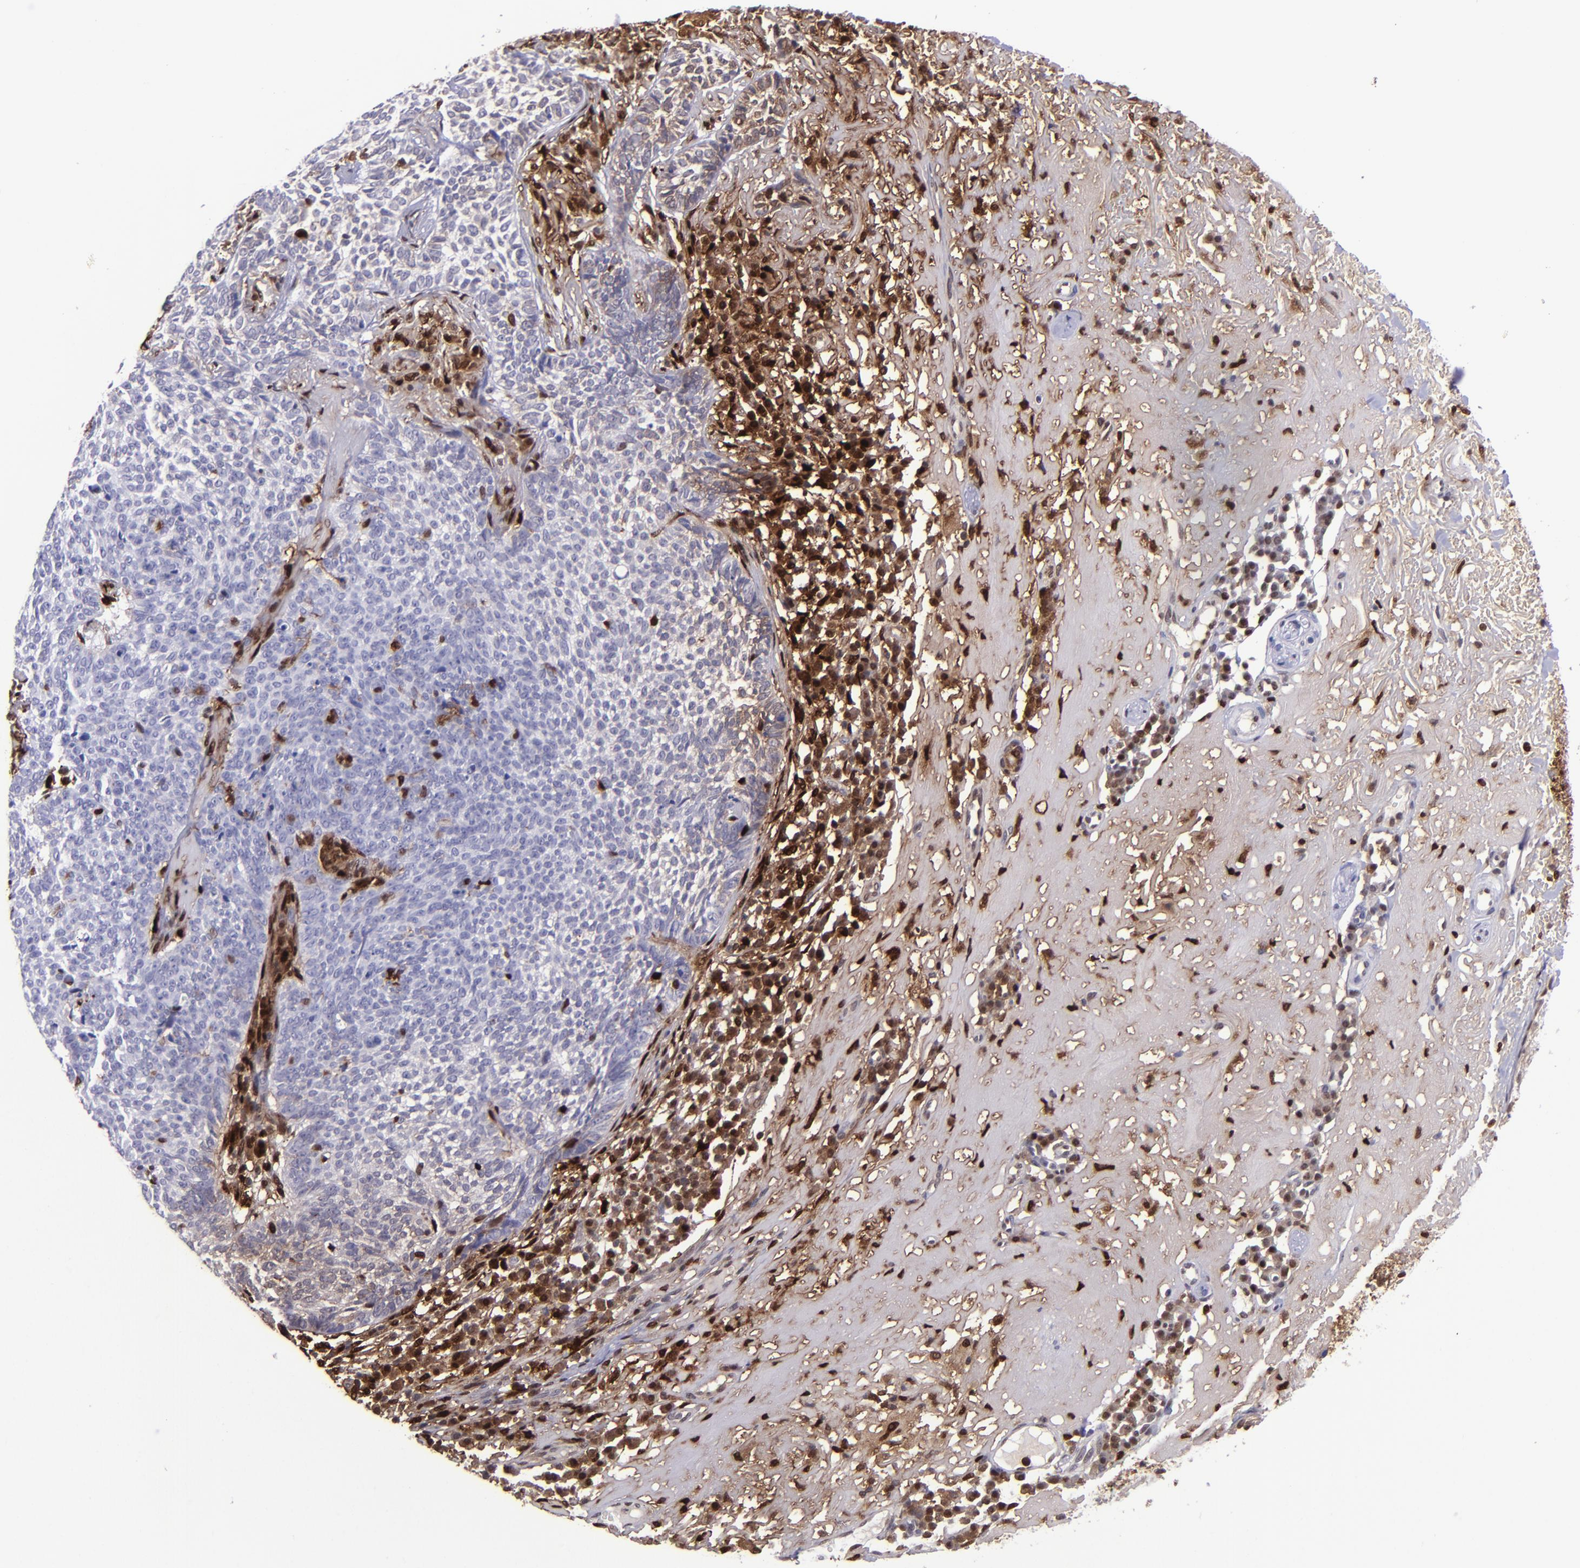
{"staining": {"intensity": "negative", "quantity": "none", "location": "none"}, "tissue": "skin cancer", "cell_type": "Tumor cells", "image_type": "cancer", "snomed": [{"axis": "morphology", "description": "Basal cell carcinoma"}, {"axis": "topography", "description": "Skin"}], "caption": "Tumor cells show no significant positivity in skin cancer. Nuclei are stained in blue.", "gene": "TYMP", "patient": {"sex": "female", "age": 89}}